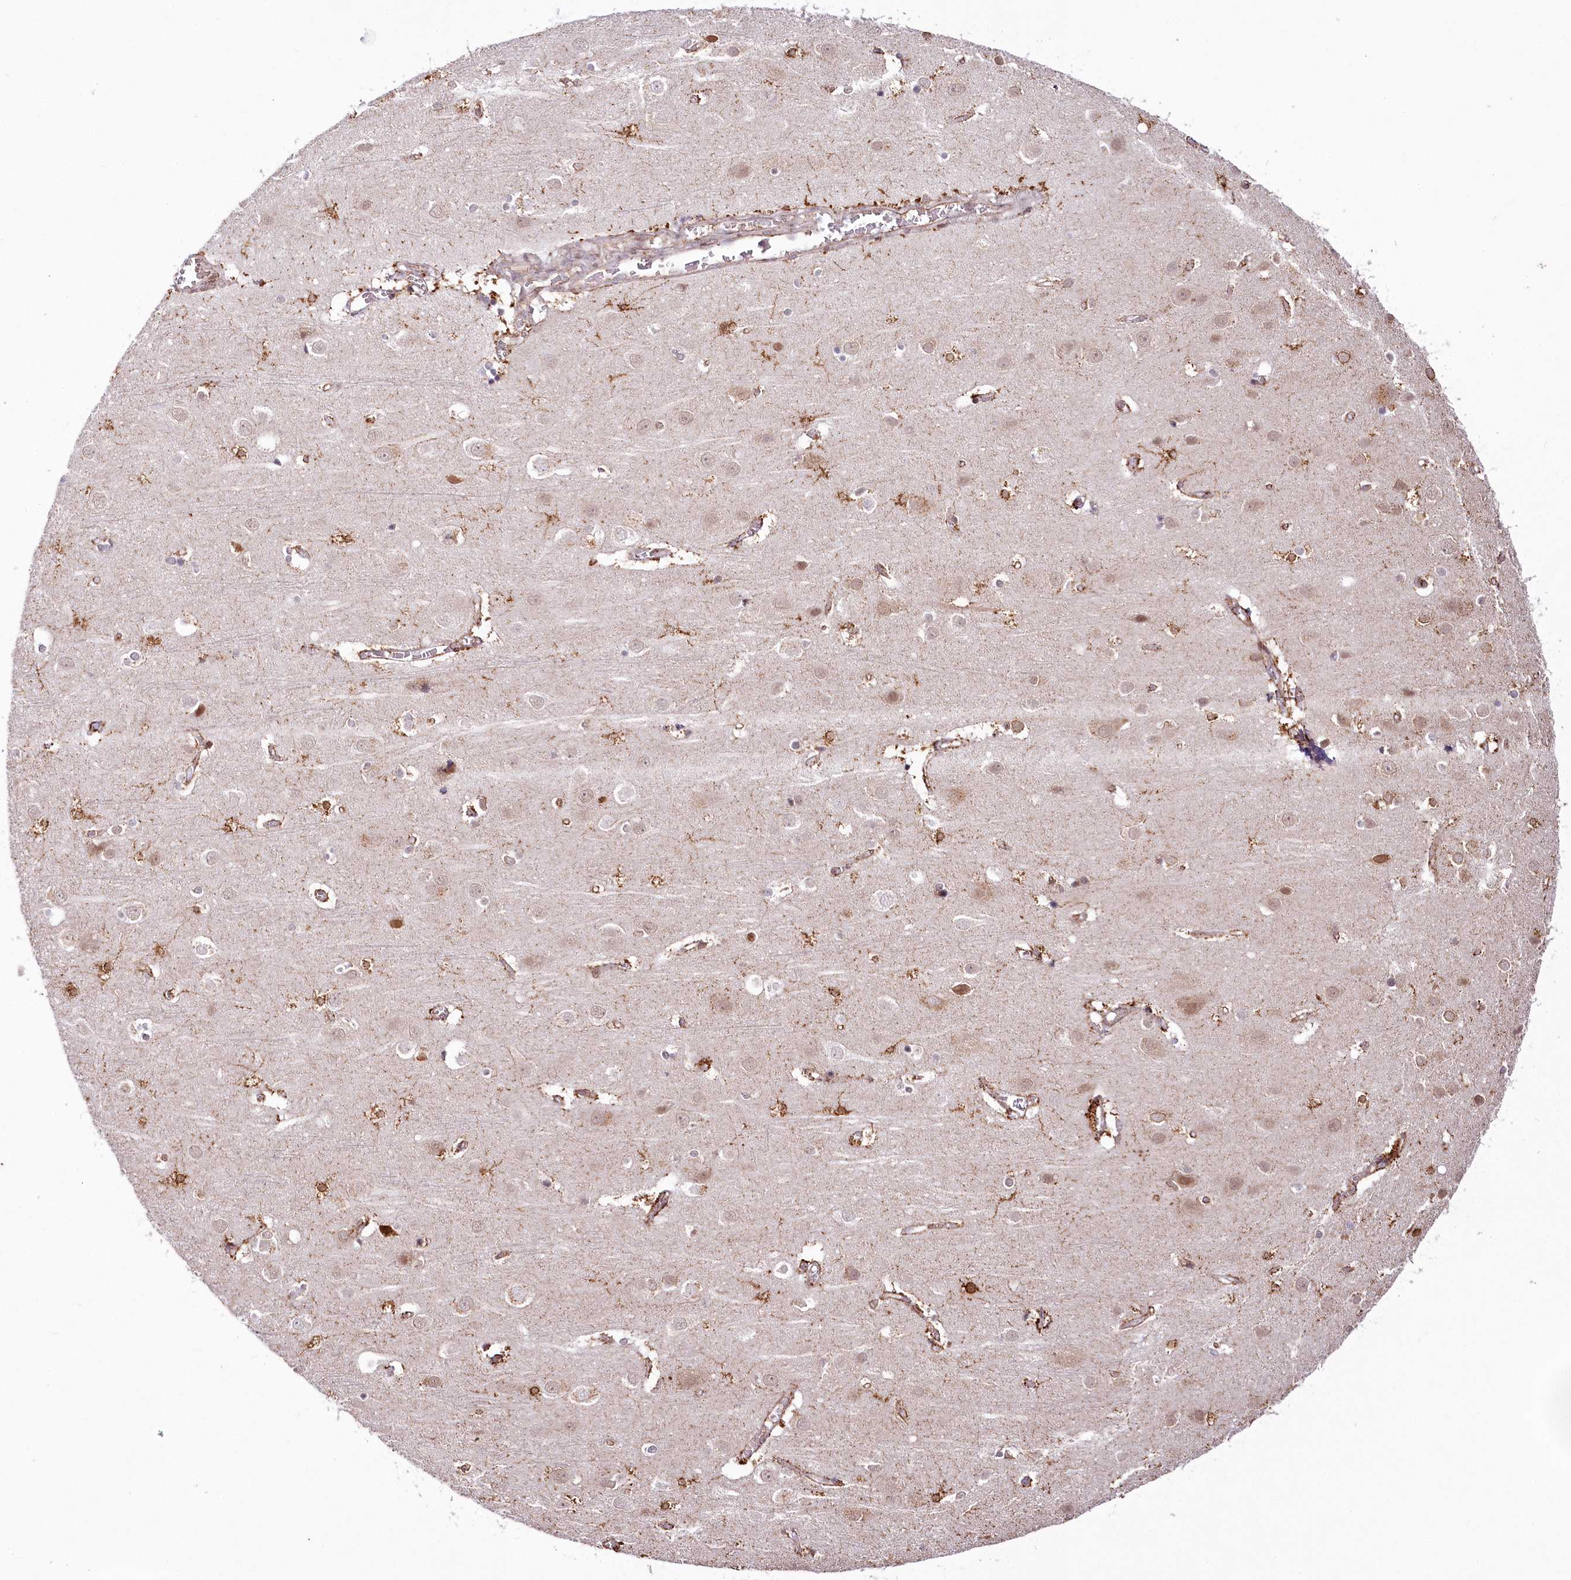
{"staining": {"intensity": "negative", "quantity": "none", "location": "none"}, "tissue": "cerebral cortex", "cell_type": "Endothelial cells", "image_type": "normal", "snomed": [{"axis": "morphology", "description": "Normal tissue, NOS"}, {"axis": "topography", "description": "Cerebral cortex"}], "caption": "Endothelial cells show no significant protein positivity in benign cerebral cortex. (DAB (3,3'-diaminobenzidine) IHC with hematoxylin counter stain).", "gene": "ALKBH8", "patient": {"sex": "male", "age": 54}}